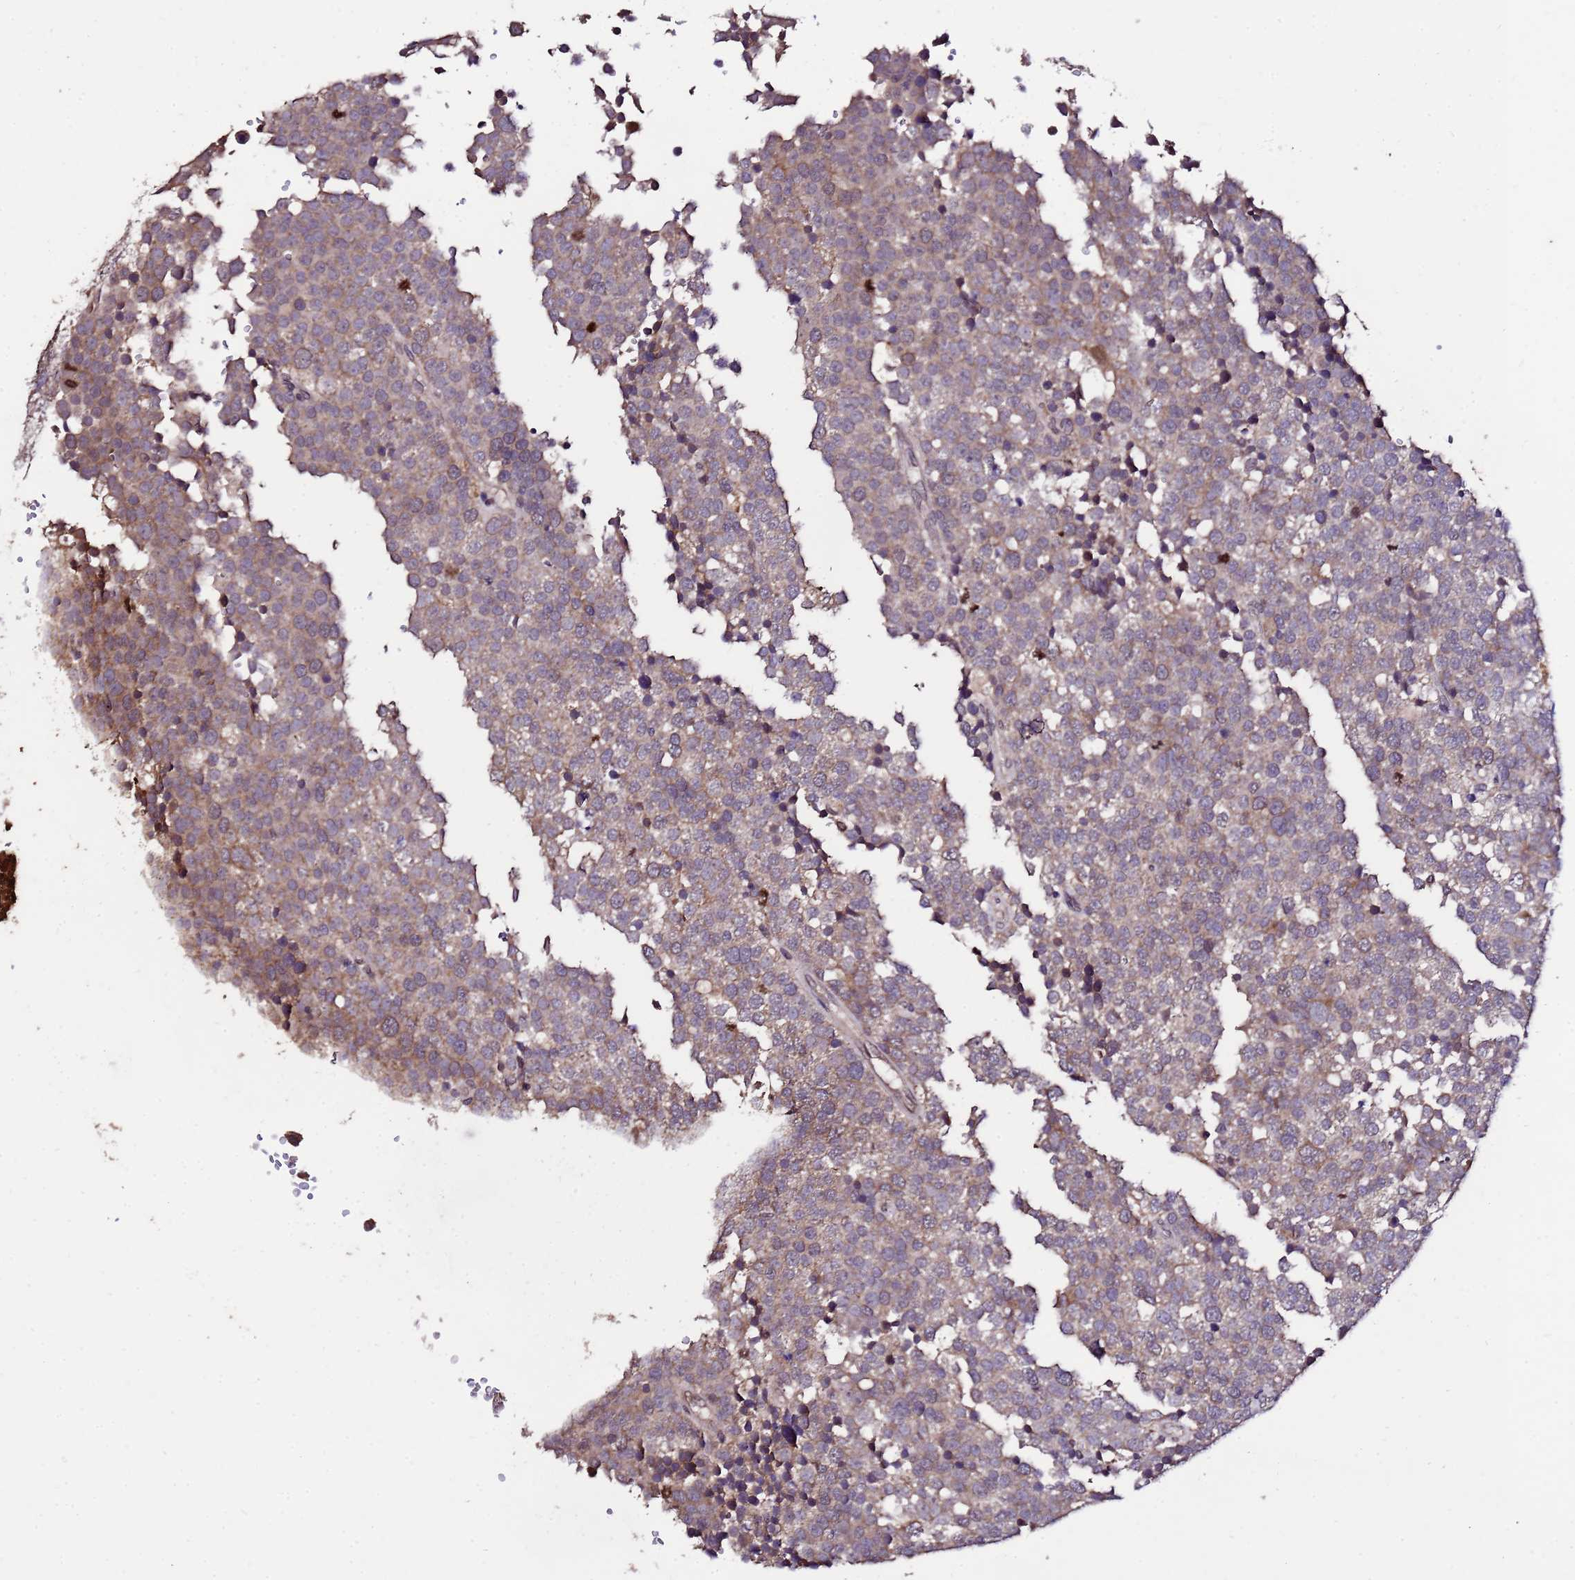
{"staining": {"intensity": "moderate", "quantity": "25%-75%", "location": "cytoplasmic/membranous"}, "tissue": "testis cancer", "cell_type": "Tumor cells", "image_type": "cancer", "snomed": [{"axis": "morphology", "description": "Seminoma, NOS"}, {"axis": "topography", "description": "Testis"}], "caption": "Testis cancer tissue displays moderate cytoplasmic/membranous expression in about 25%-75% of tumor cells", "gene": "ZNF329", "patient": {"sex": "male", "age": 71}}